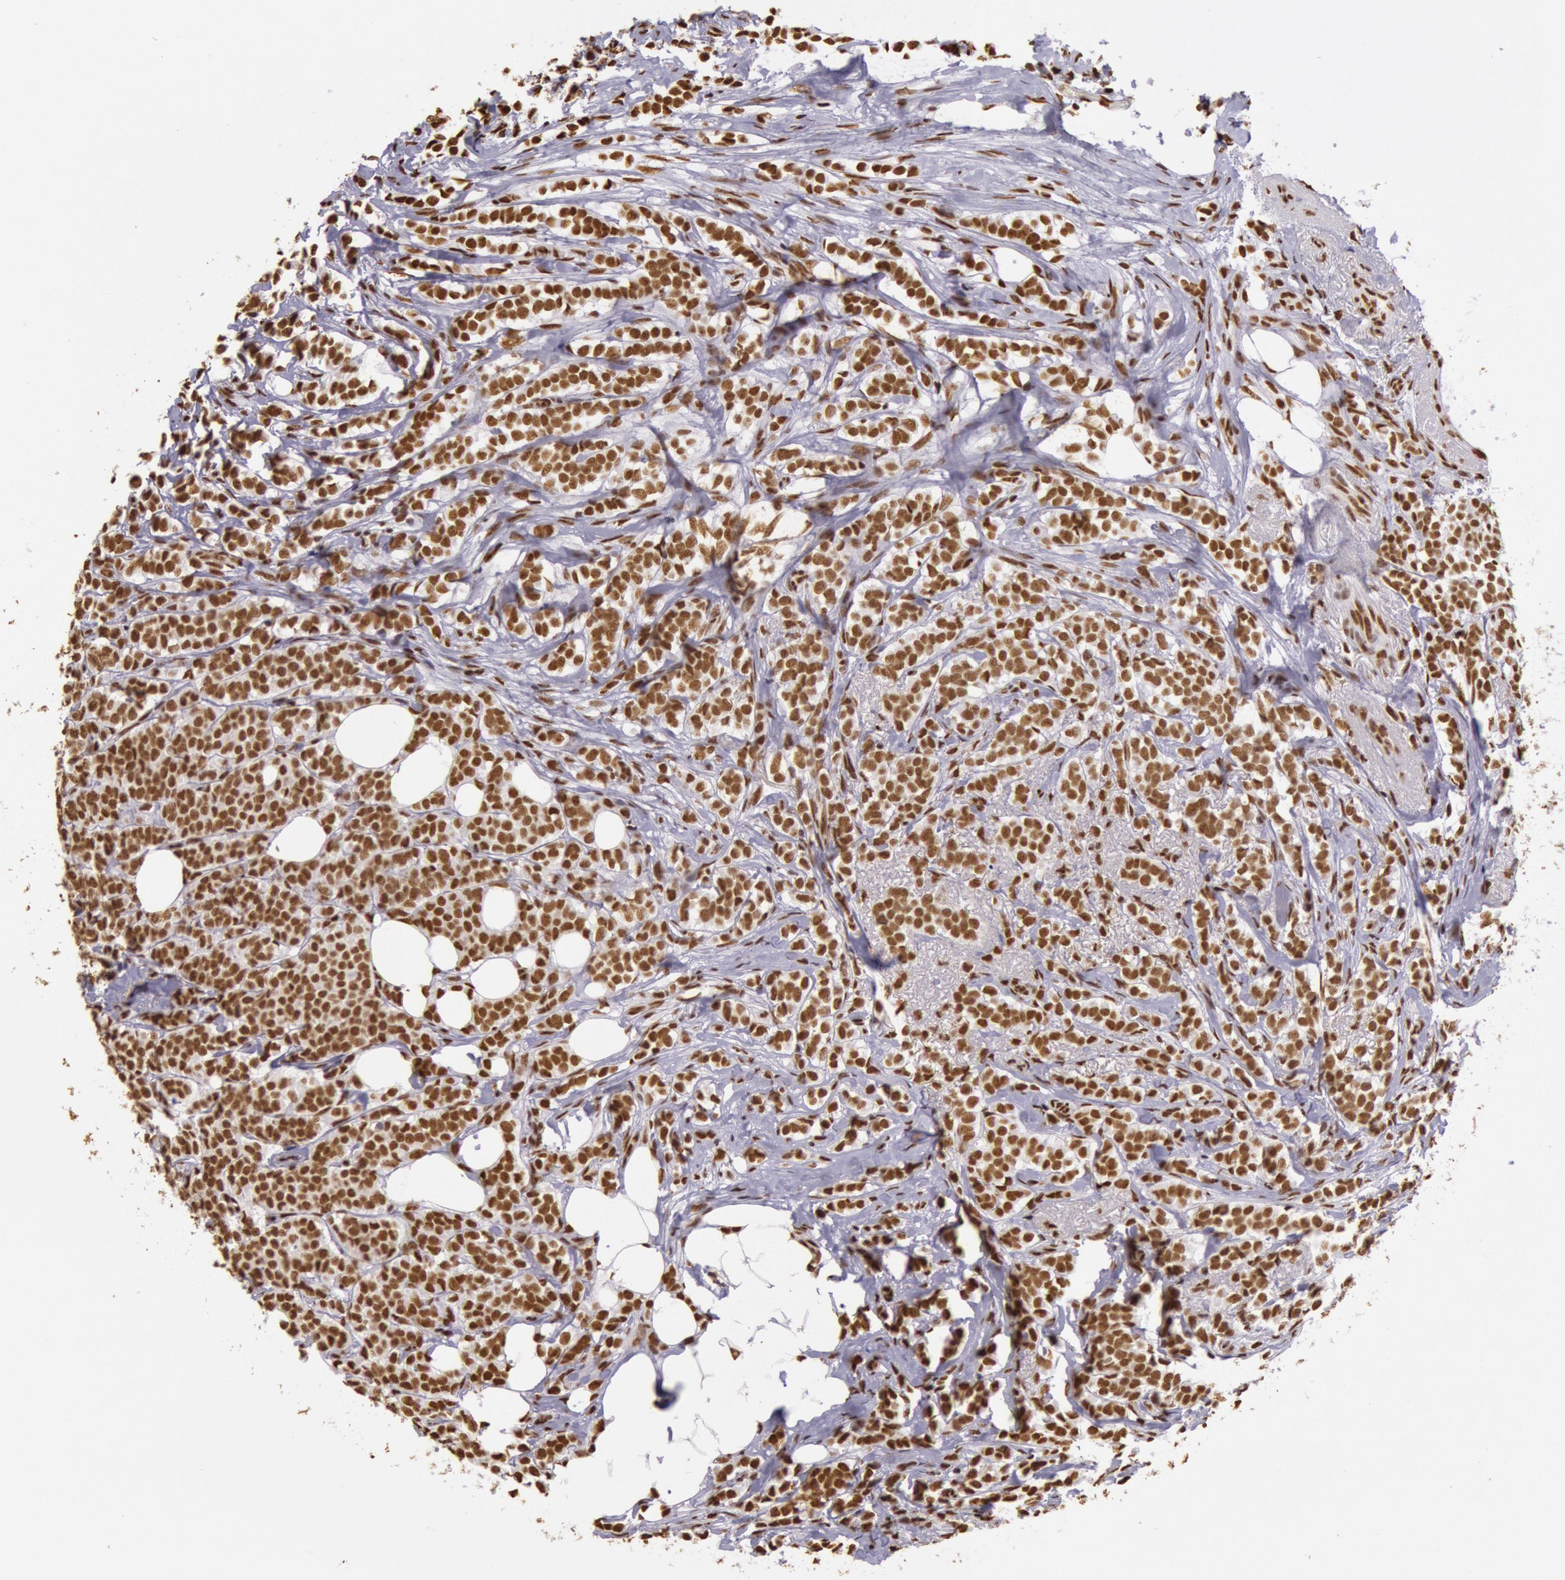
{"staining": {"intensity": "strong", "quantity": ">75%", "location": "nuclear"}, "tissue": "breast cancer", "cell_type": "Tumor cells", "image_type": "cancer", "snomed": [{"axis": "morphology", "description": "Lobular carcinoma"}, {"axis": "topography", "description": "Breast"}], "caption": "Lobular carcinoma (breast) was stained to show a protein in brown. There is high levels of strong nuclear positivity in about >75% of tumor cells.", "gene": "HNRNPH2", "patient": {"sex": "female", "age": 56}}